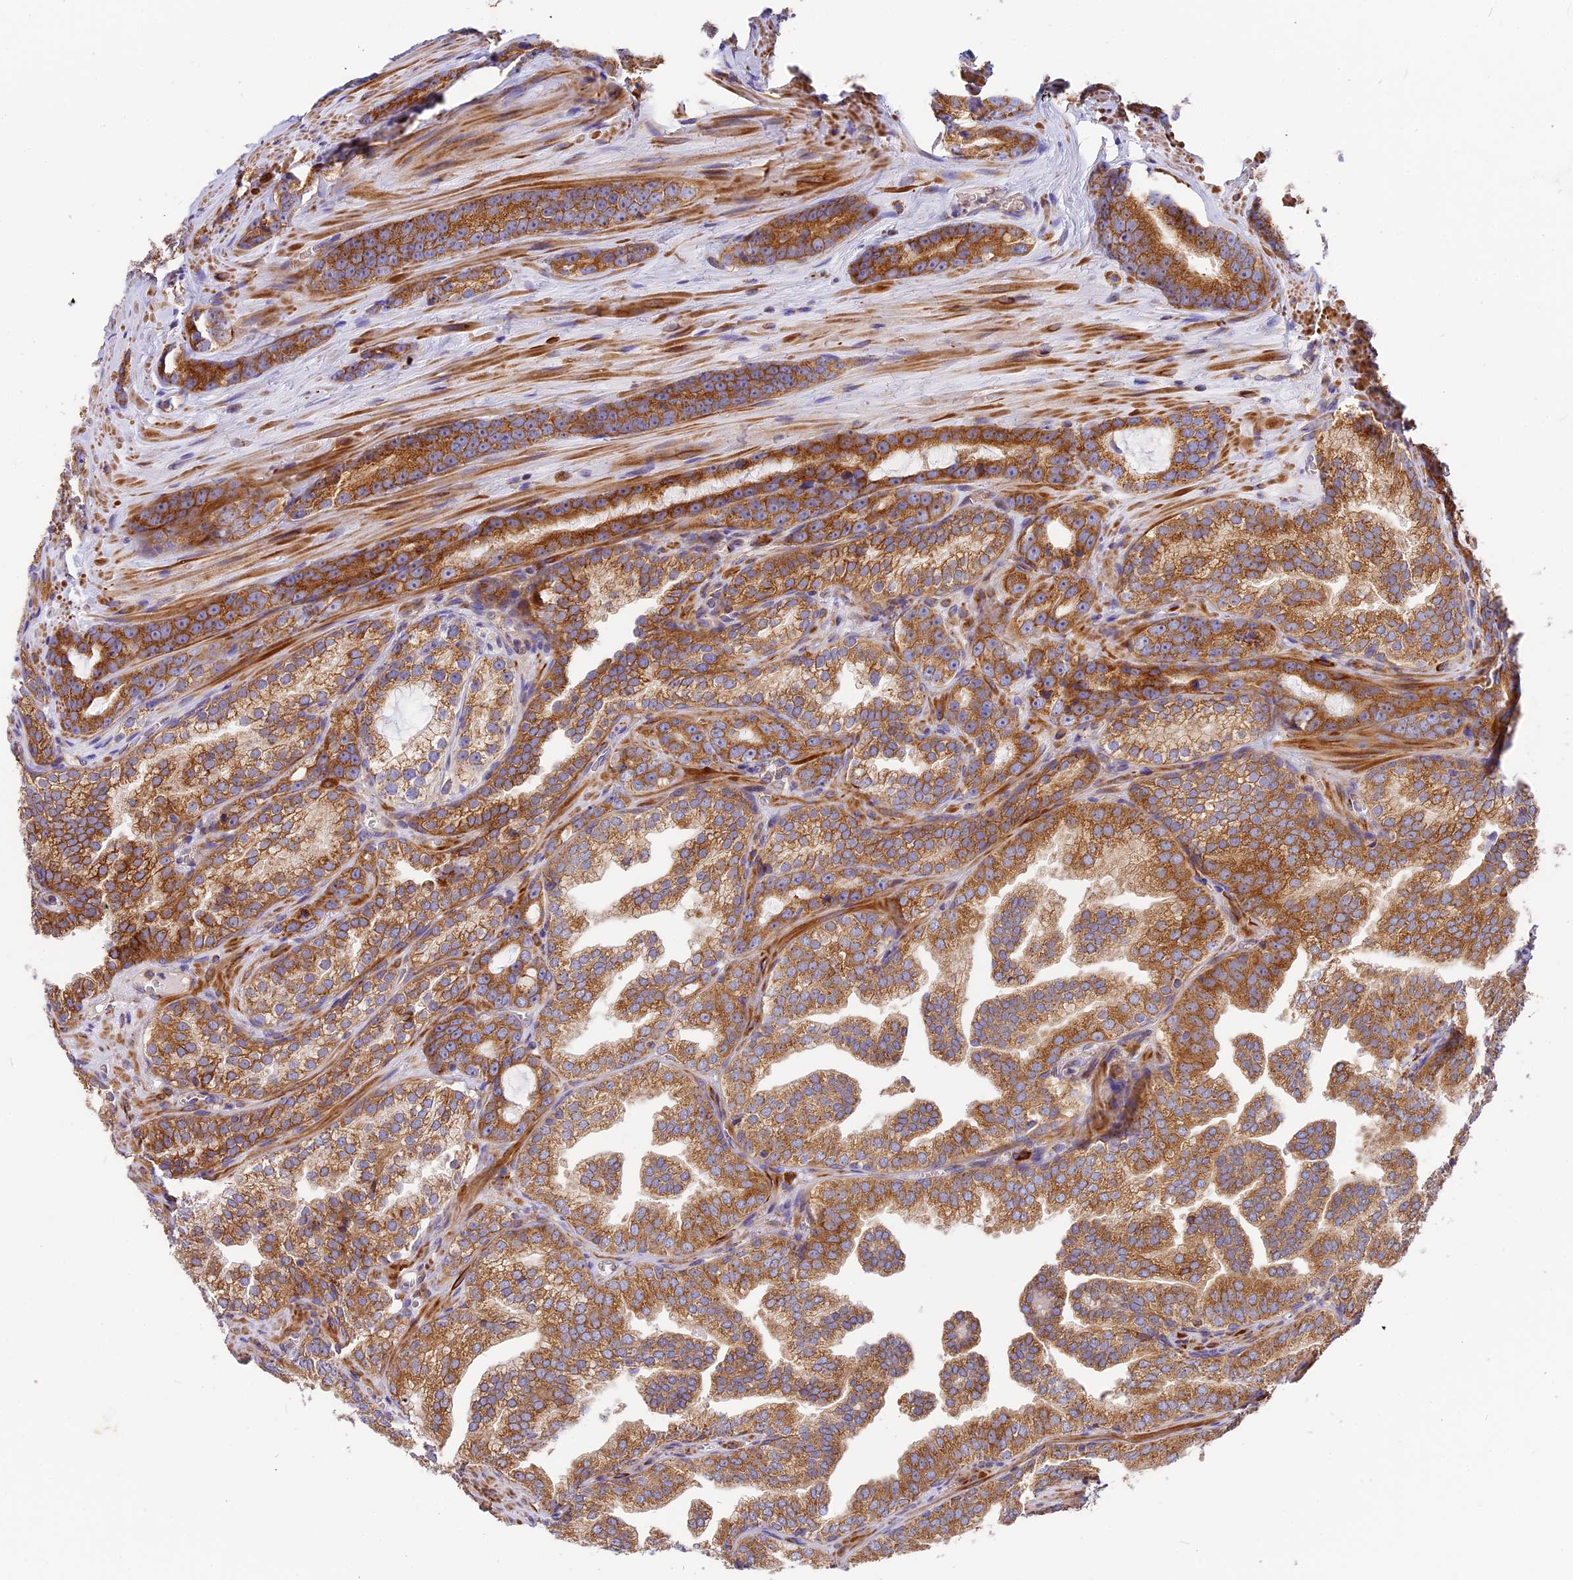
{"staining": {"intensity": "moderate", "quantity": ">75%", "location": "cytoplasmic/membranous"}, "tissue": "prostate cancer", "cell_type": "Tumor cells", "image_type": "cancer", "snomed": [{"axis": "morphology", "description": "Adenocarcinoma, High grade"}, {"axis": "topography", "description": "Prostate"}], "caption": "DAB (3,3'-diaminobenzidine) immunohistochemical staining of prostate high-grade adenocarcinoma exhibits moderate cytoplasmic/membranous protein staining in about >75% of tumor cells.", "gene": "MRAS", "patient": {"sex": "male", "age": 62}}